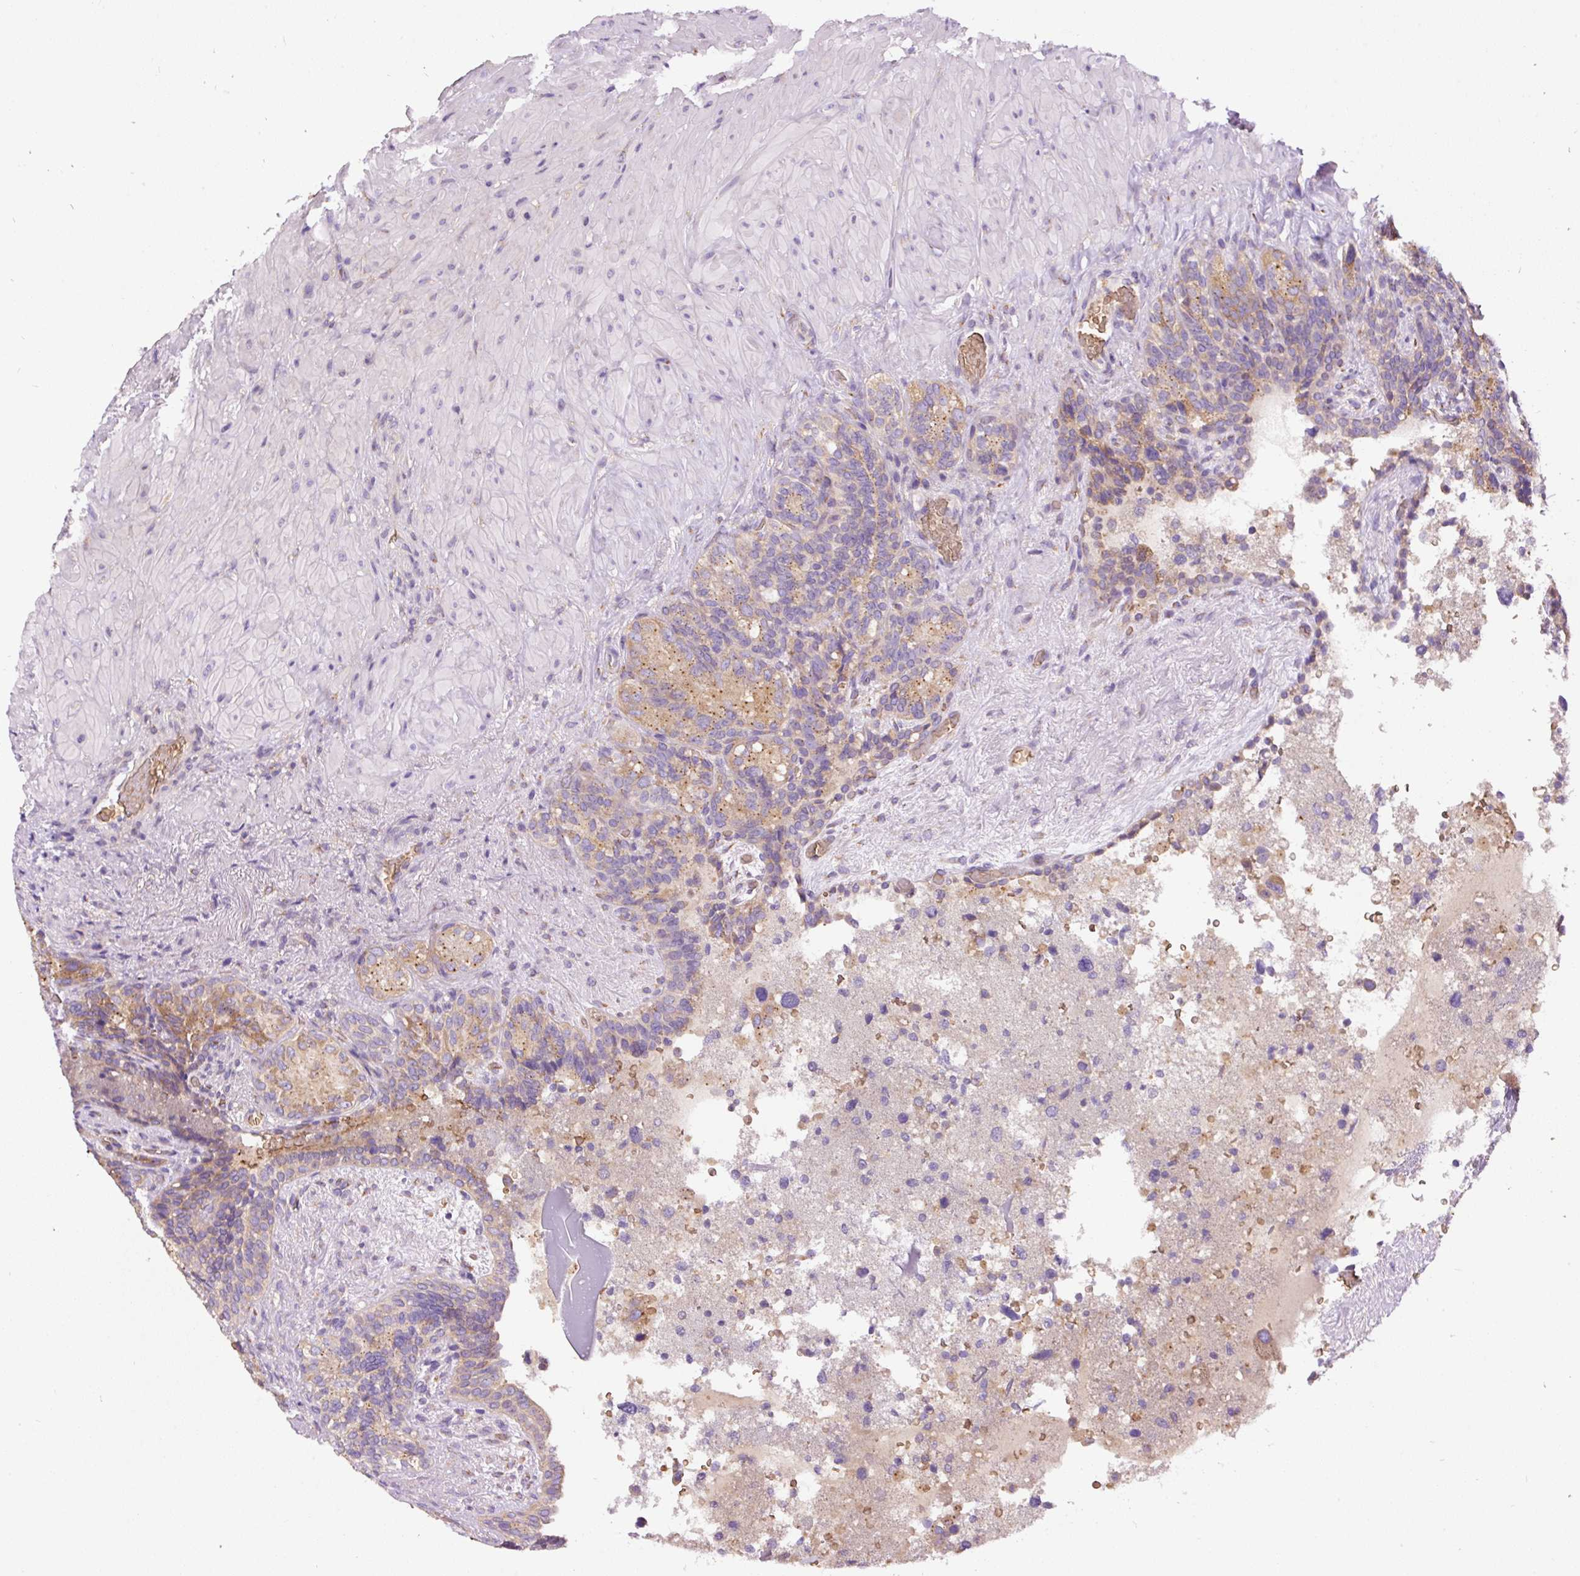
{"staining": {"intensity": "moderate", "quantity": ">75%", "location": "cytoplasmic/membranous"}, "tissue": "seminal vesicle", "cell_type": "Glandular cells", "image_type": "normal", "snomed": [{"axis": "morphology", "description": "Normal tissue, NOS"}, {"axis": "topography", "description": "Seminal veicle"}], "caption": "Protein positivity by IHC shows moderate cytoplasmic/membranous expression in approximately >75% of glandular cells in unremarkable seminal vesicle.", "gene": "PRRC2A", "patient": {"sex": "male", "age": 69}}